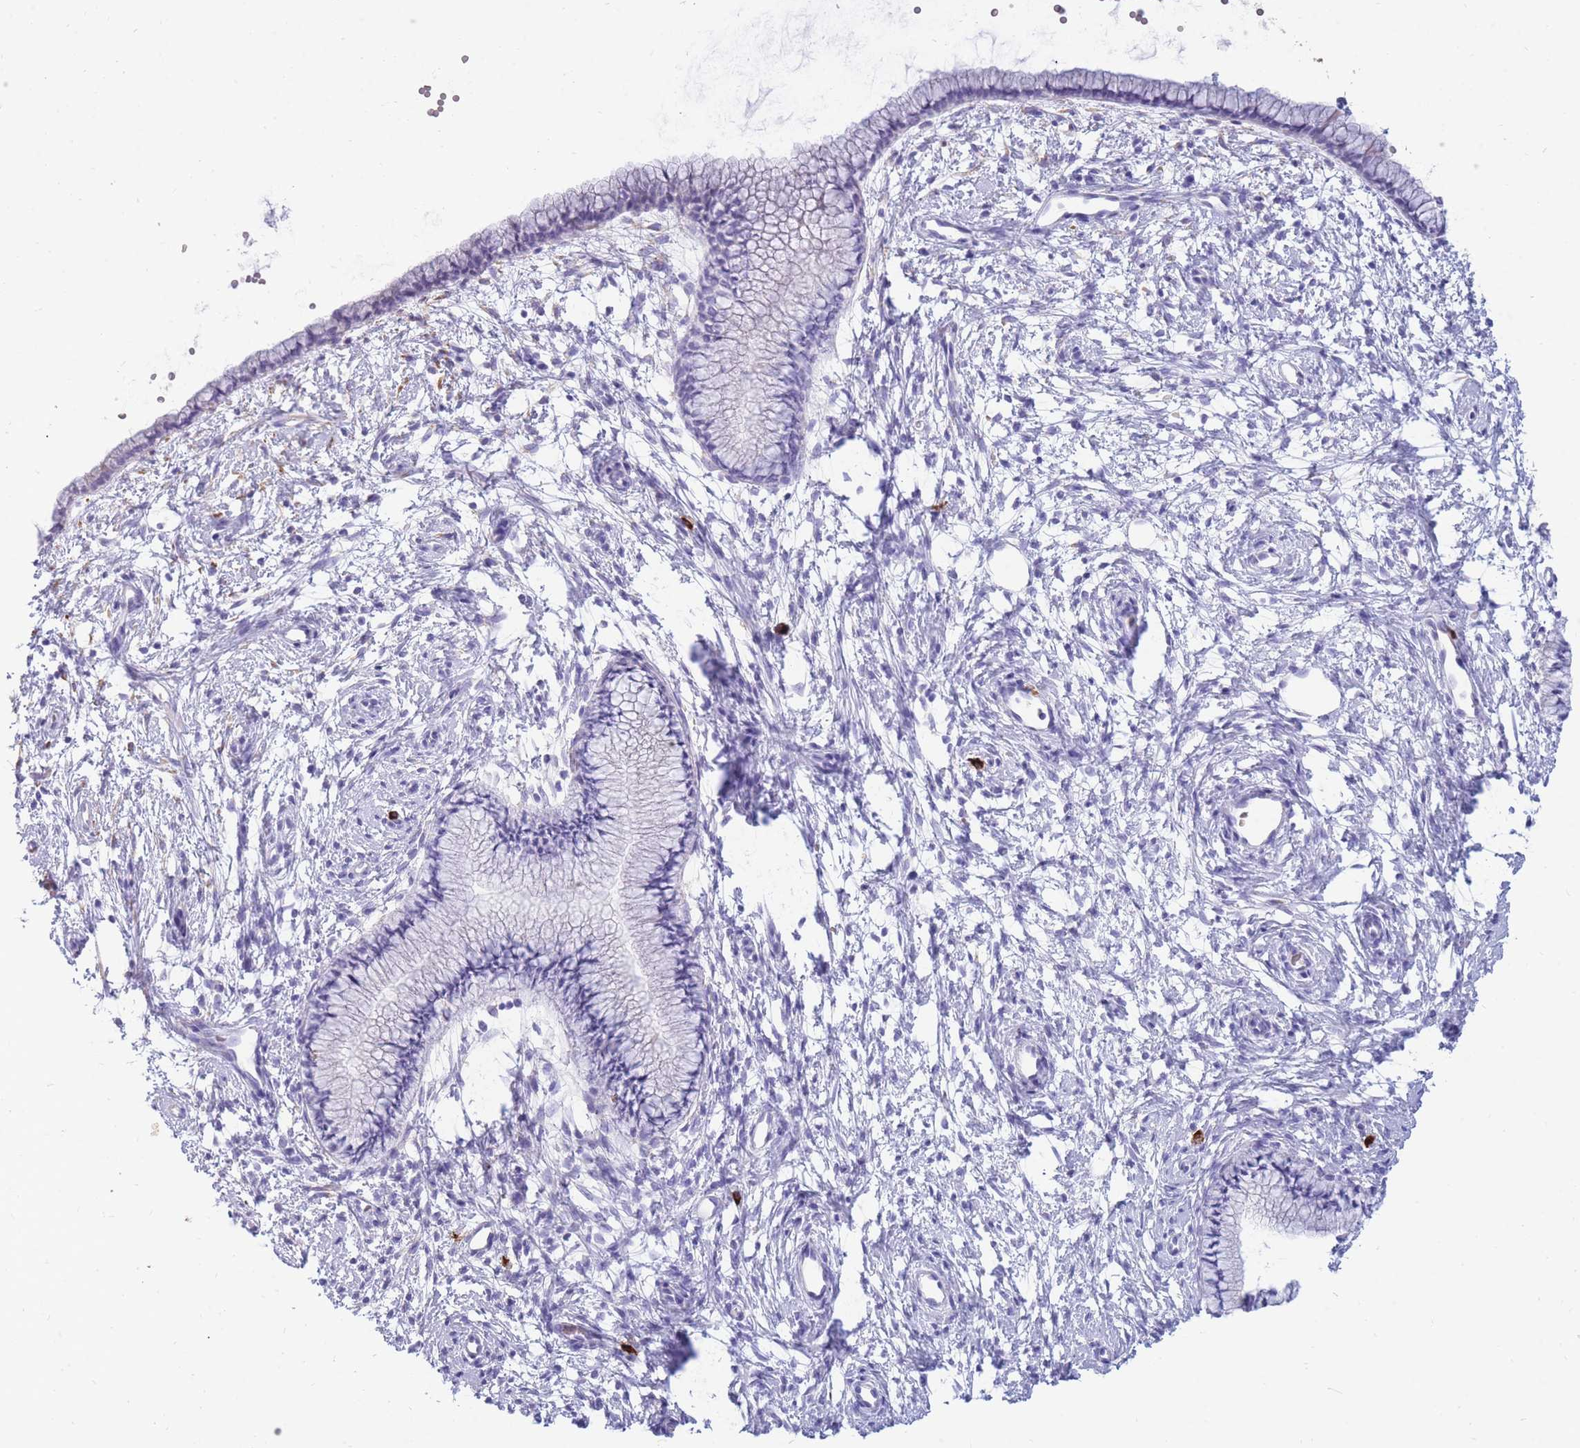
{"staining": {"intensity": "negative", "quantity": "none", "location": "none"}, "tissue": "cervix", "cell_type": "Glandular cells", "image_type": "normal", "snomed": [{"axis": "morphology", "description": "Normal tissue, NOS"}, {"axis": "topography", "description": "Cervix"}], "caption": "Immunohistochemical staining of normal cervix reveals no significant expression in glandular cells. (Stains: DAB (3,3'-diaminobenzidine) immunohistochemistry with hematoxylin counter stain, Microscopy: brightfield microscopy at high magnification).", "gene": "TPSAB1", "patient": {"sex": "female", "age": 57}}